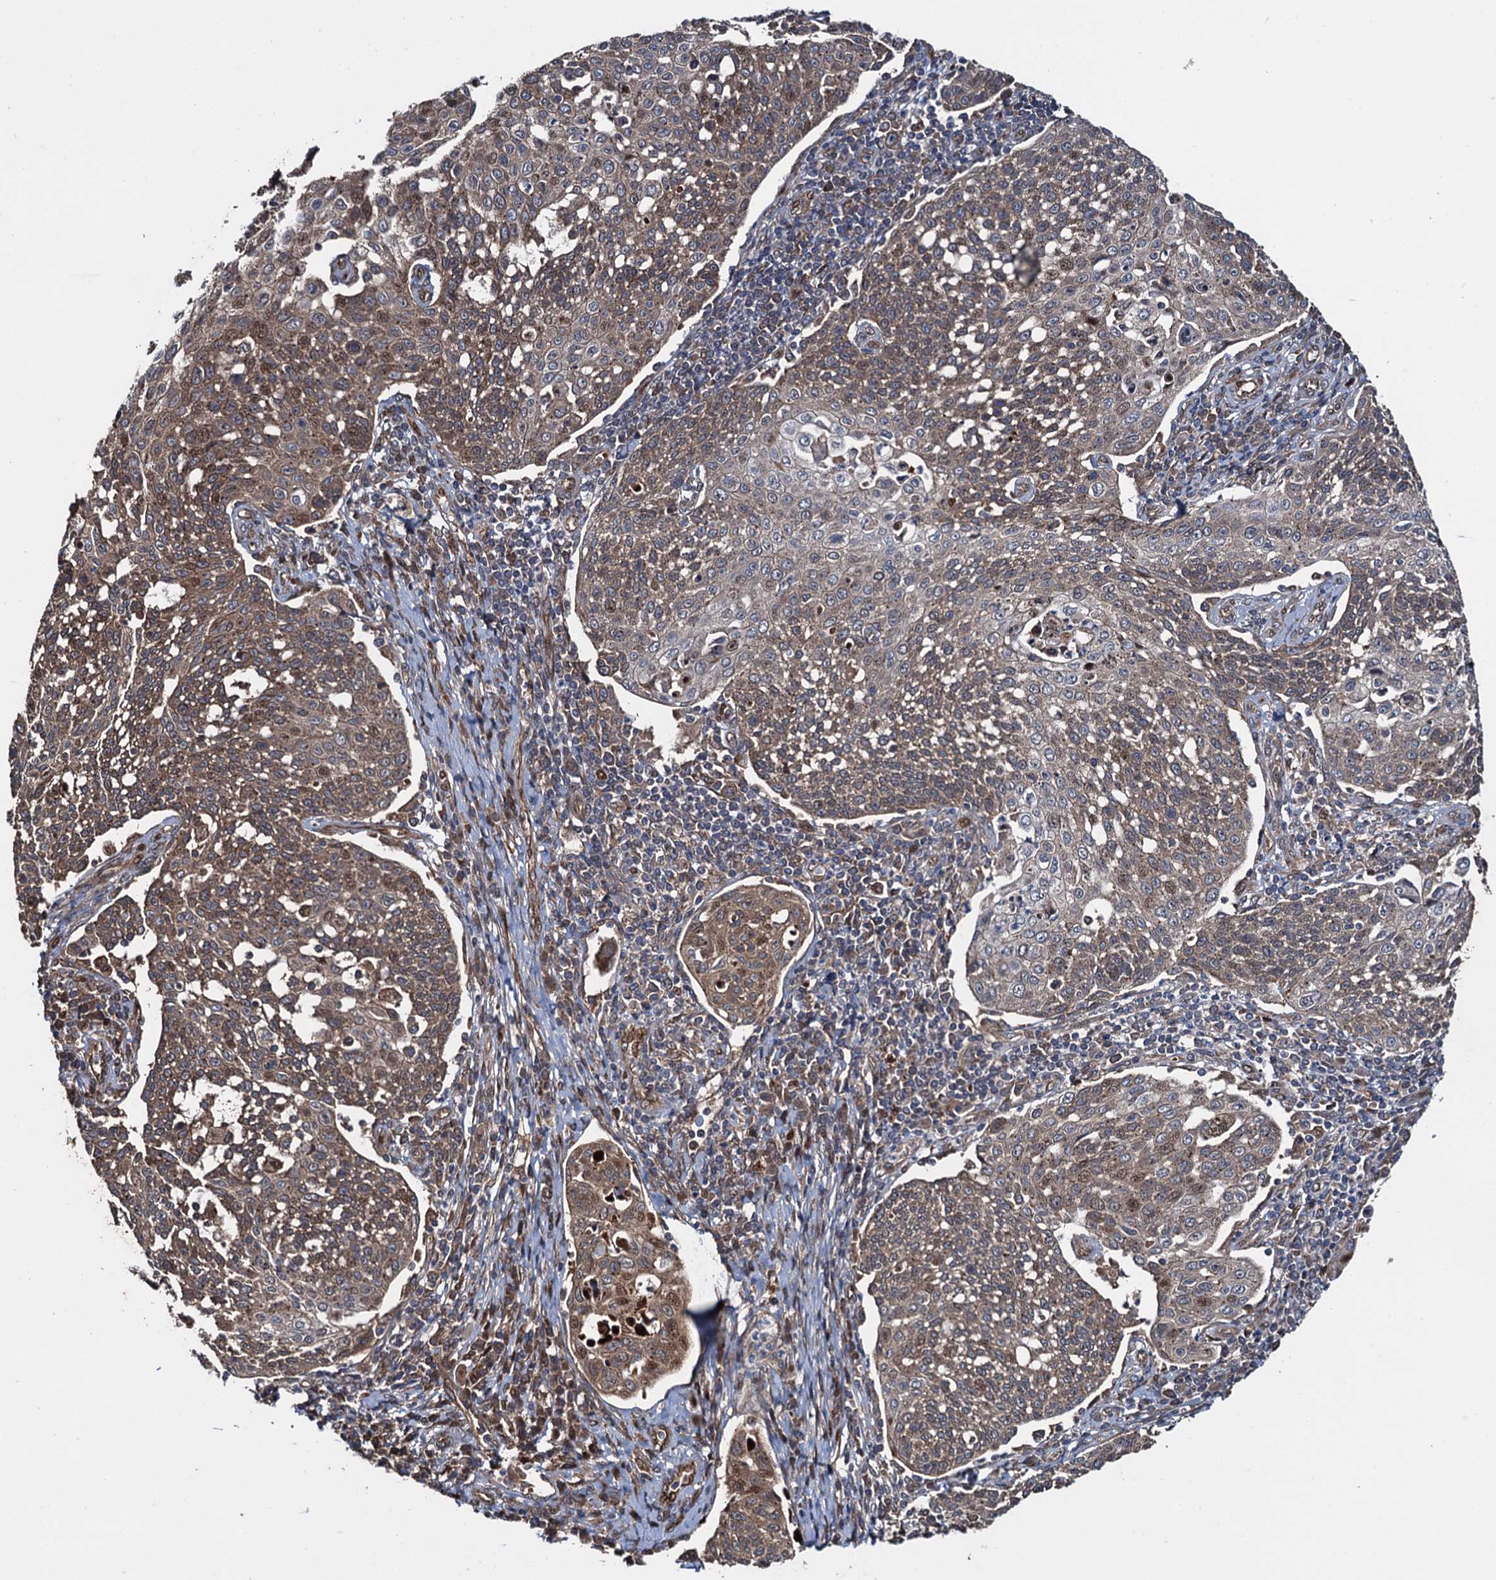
{"staining": {"intensity": "moderate", "quantity": ">75%", "location": "cytoplasmic/membranous"}, "tissue": "cervical cancer", "cell_type": "Tumor cells", "image_type": "cancer", "snomed": [{"axis": "morphology", "description": "Squamous cell carcinoma, NOS"}, {"axis": "topography", "description": "Cervix"}], "caption": "Immunohistochemical staining of cervical squamous cell carcinoma exhibits moderate cytoplasmic/membranous protein positivity in approximately >75% of tumor cells.", "gene": "RHOBTB1", "patient": {"sex": "female", "age": 34}}